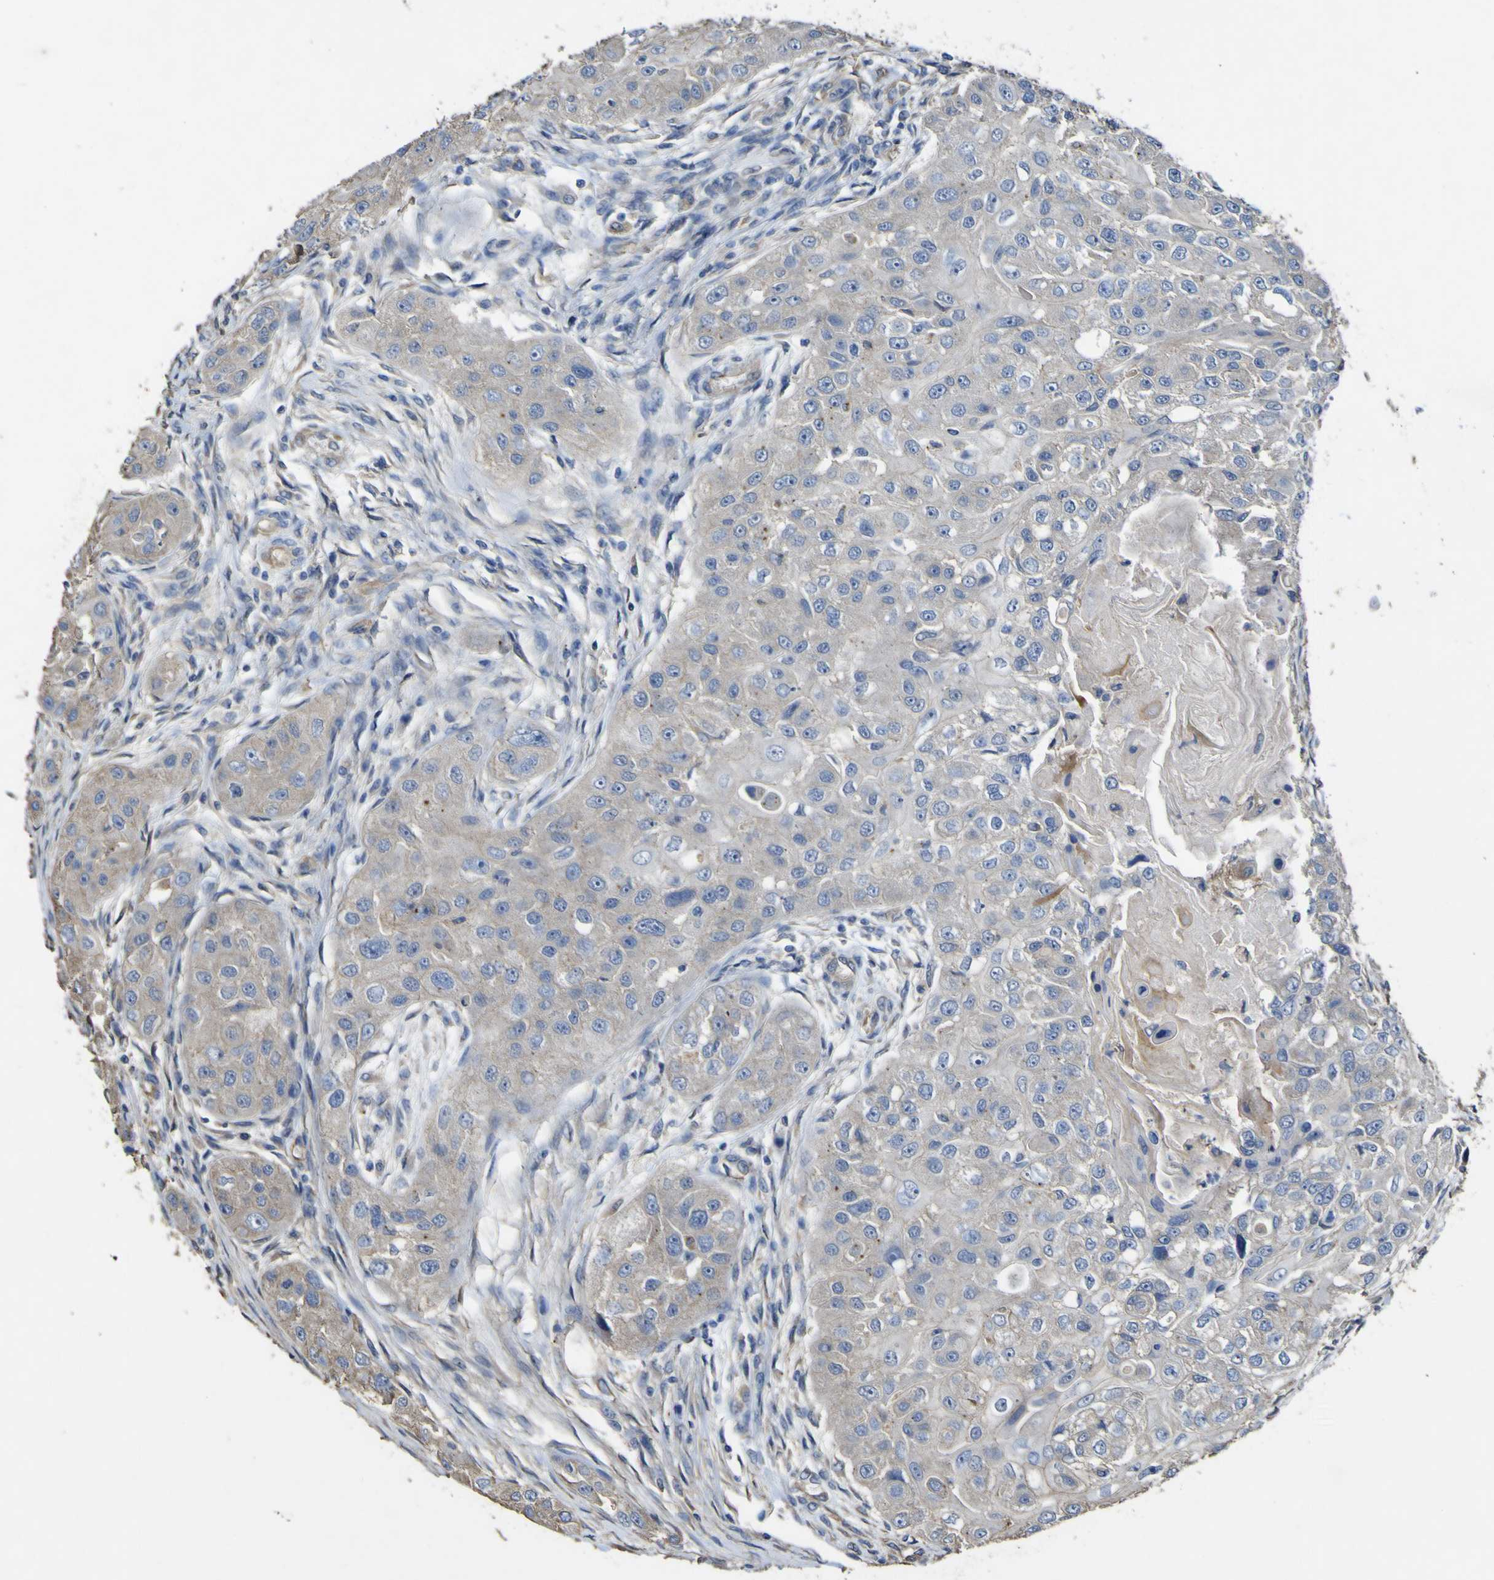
{"staining": {"intensity": "weak", "quantity": ">75%", "location": "cytoplasmic/membranous"}, "tissue": "head and neck cancer", "cell_type": "Tumor cells", "image_type": "cancer", "snomed": [{"axis": "morphology", "description": "Squamous cell carcinoma, NOS"}, {"axis": "morphology", "description": "Squamous cell carcinoma, metastatic, NOS"}, {"axis": "topography", "description": "Lymph node"}, {"axis": "topography", "description": "Salivary gland"}, {"axis": "topography", "description": "Head-Neck"}], "caption": "Brown immunohistochemical staining in human head and neck cancer displays weak cytoplasmic/membranous staining in approximately >75% of tumor cells. The staining was performed using DAB (3,3'-diaminobenzidine) to visualize the protein expression in brown, while the nuclei were stained in blue with hematoxylin (Magnification: 20x).", "gene": "TNFSF15", "patient": {"sex": "female", "age": 74}}